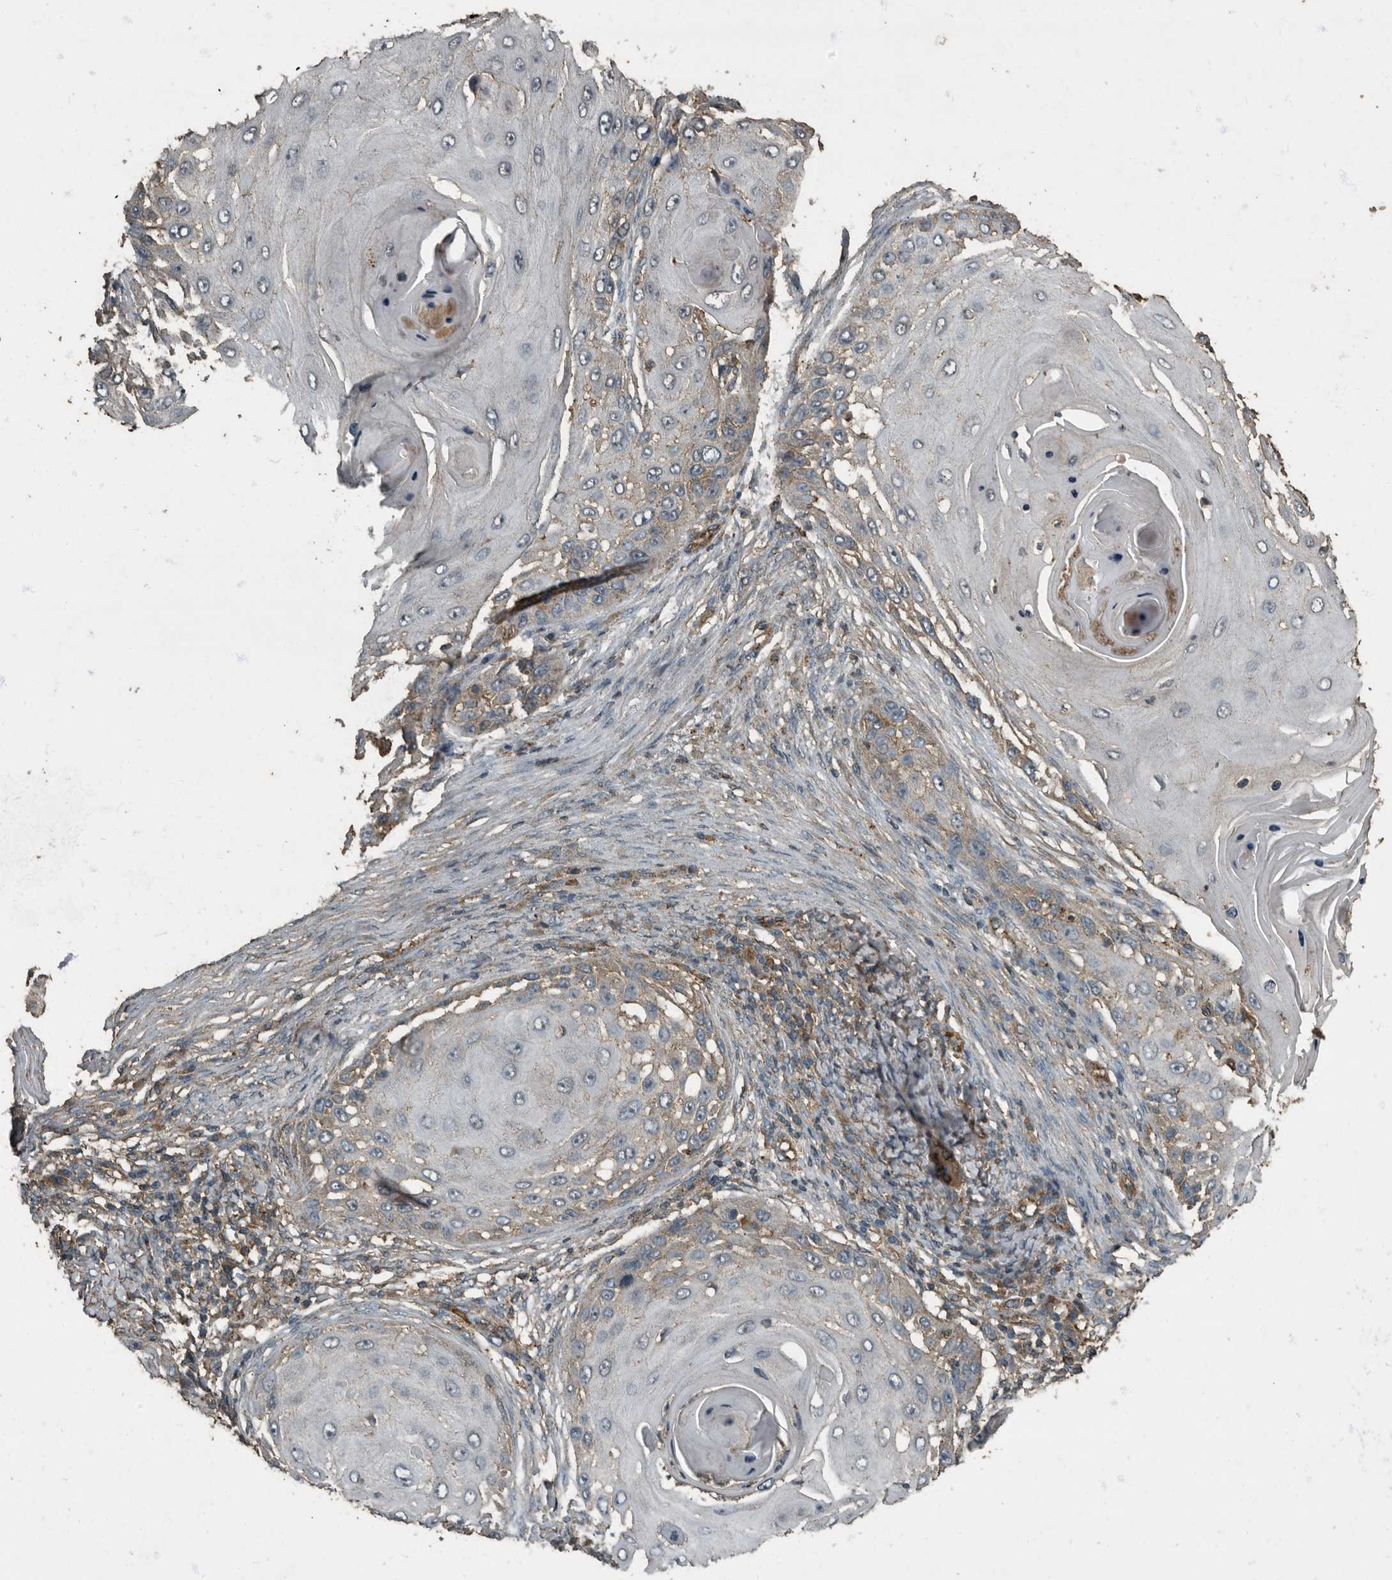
{"staining": {"intensity": "negative", "quantity": "none", "location": "none"}, "tissue": "skin cancer", "cell_type": "Tumor cells", "image_type": "cancer", "snomed": [{"axis": "morphology", "description": "Squamous cell carcinoma, NOS"}, {"axis": "topography", "description": "Skin"}], "caption": "The image reveals no significant staining in tumor cells of skin cancer (squamous cell carcinoma). (Stains: DAB (3,3'-diaminobenzidine) immunohistochemistry with hematoxylin counter stain, Microscopy: brightfield microscopy at high magnification).", "gene": "IL15RA", "patient": {"sex": "female", "age": 44}}